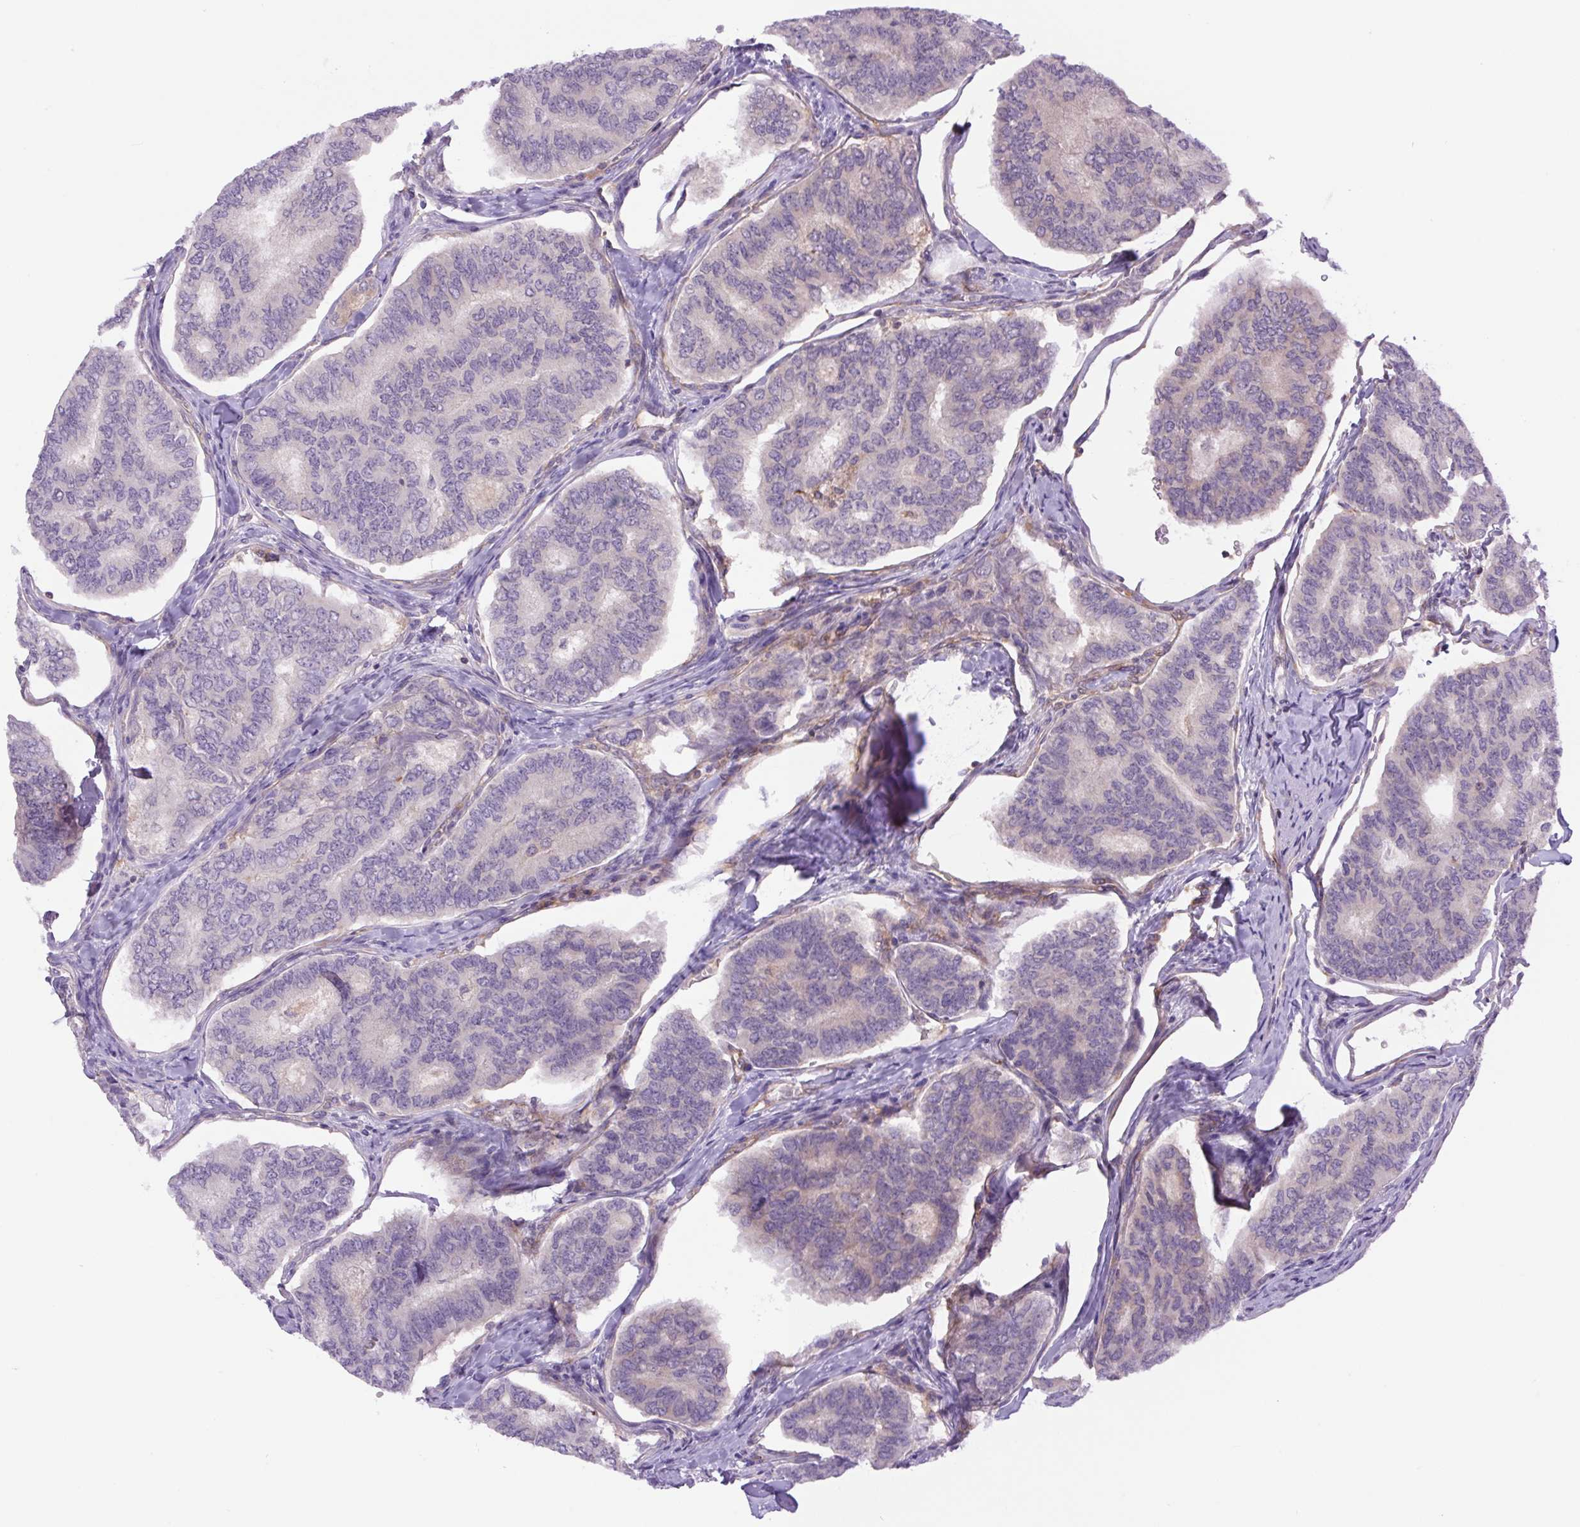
{"staining": {"intensity": "weak", "quantity": "25%-75%", "location": "cytoplasmic/membranous"}, "tissue": "thyroid cancer", "cell_type": "Tumor cells", "image_type": "cancer", "snomed": [{"axis": "morphology", "description": "Papillary adenocarcinoma, NOS"}, {"axis": "topography", "description": "Thyroid gland"}], "caption": "Thyroid papillary adenocarcinoma was stained to show a protein in brown. There is low levels of weak cytoplasmic/membranous staining in about 25%-75% of tumor cells.", "gene": "MINK1", "patient": {"sex": "female", "age": 35}}